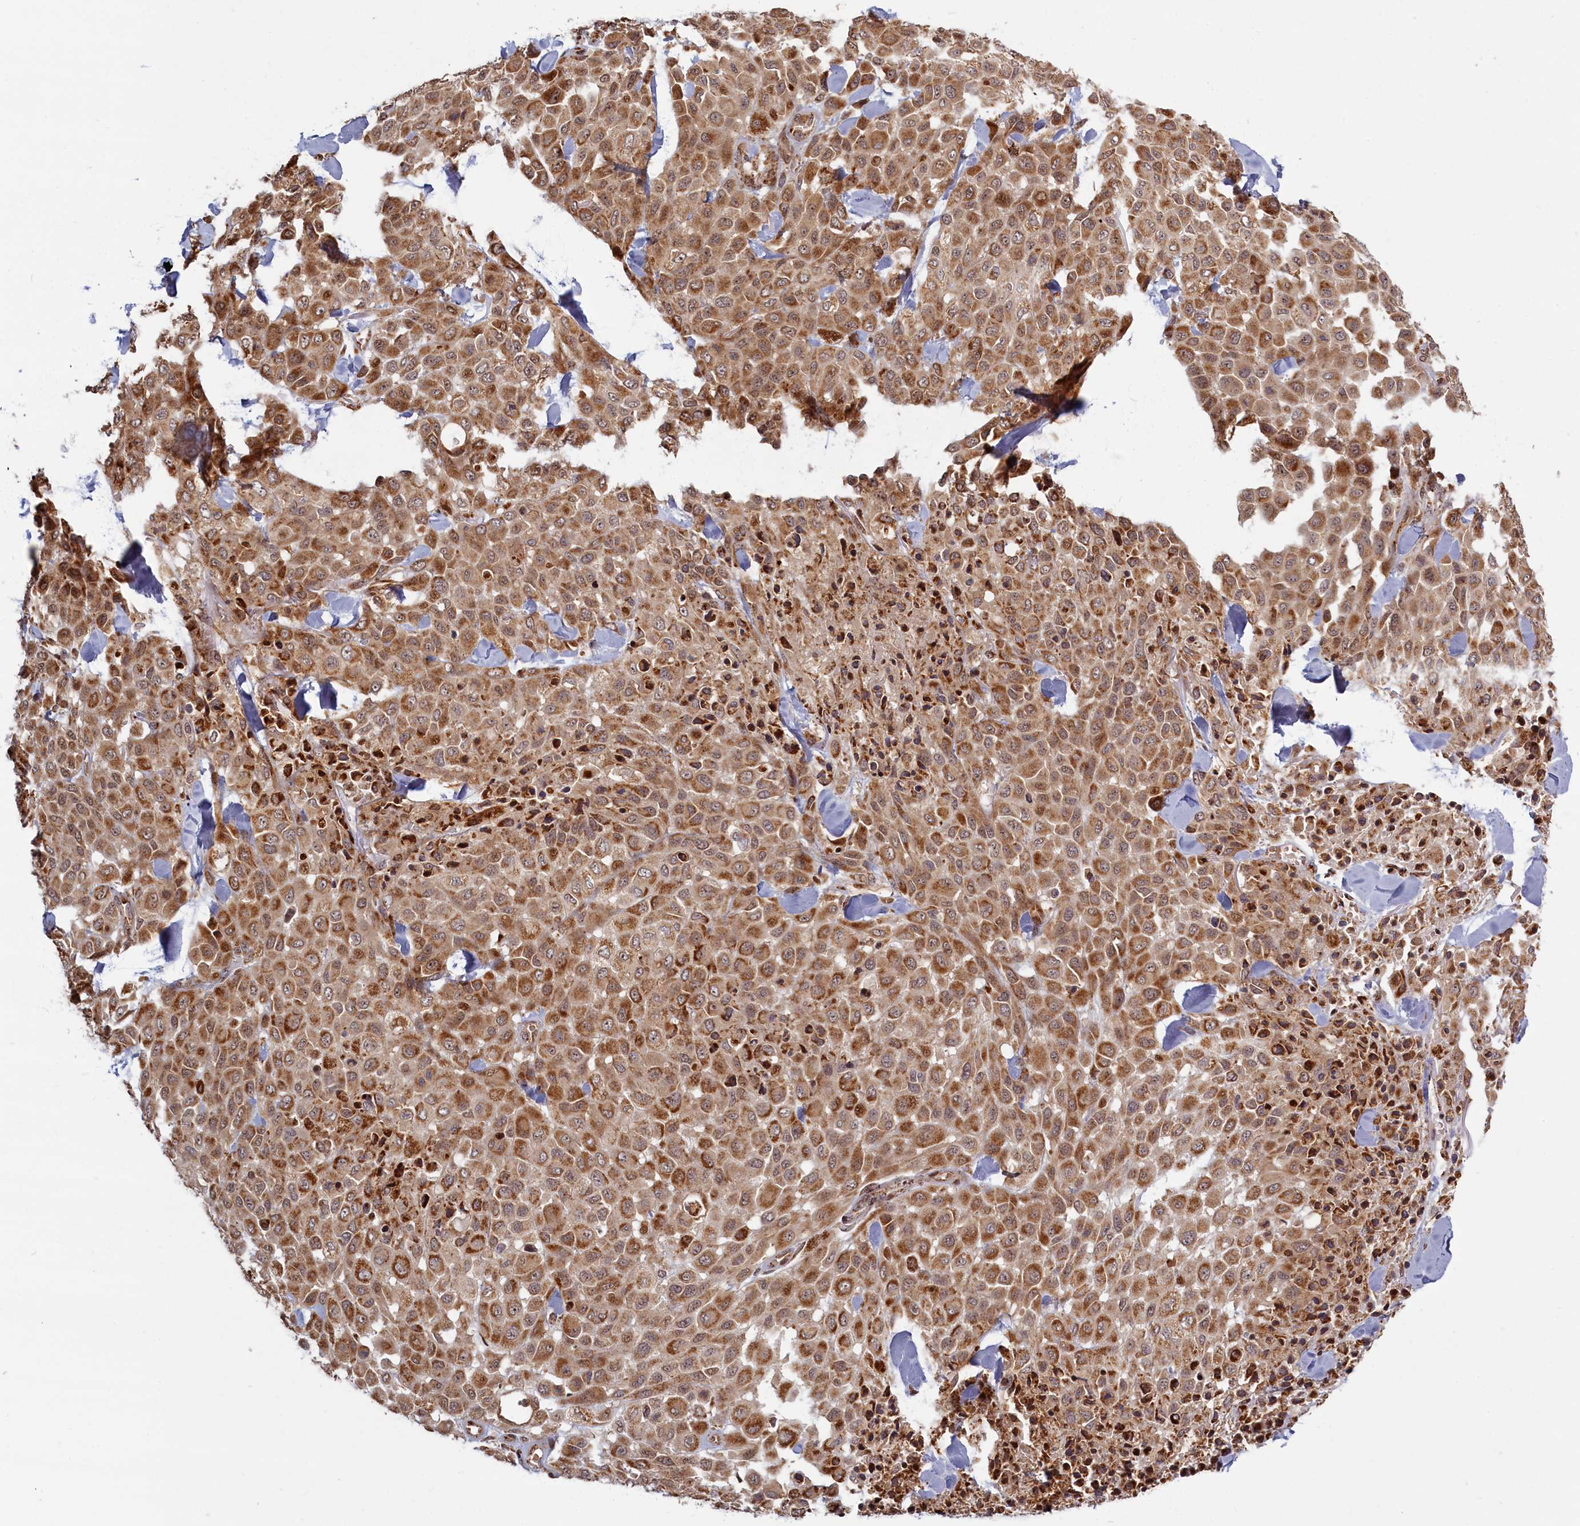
{"staining": {"intensity": "strong", "quantity": ">75%", "location": "cytoplasmic/membranous"}, "tissue": "melanoma", "cell_type": "Tumor cells", "image_type": "cancer", "snomed": [{"axis": "morphology", "description": "Malignant melanoma, Metastatic site"}, {"axis": "topography", "description": "Skin"}], "caption": "Malignant melanoma (metastatic site) stained for a protein (brown) reveals strong cytoplasmic/membranous positive expression in approximately >75% of tumor cells.", "gene": "PLA2G10", "patient": {"sex": "female", "age": 81}}